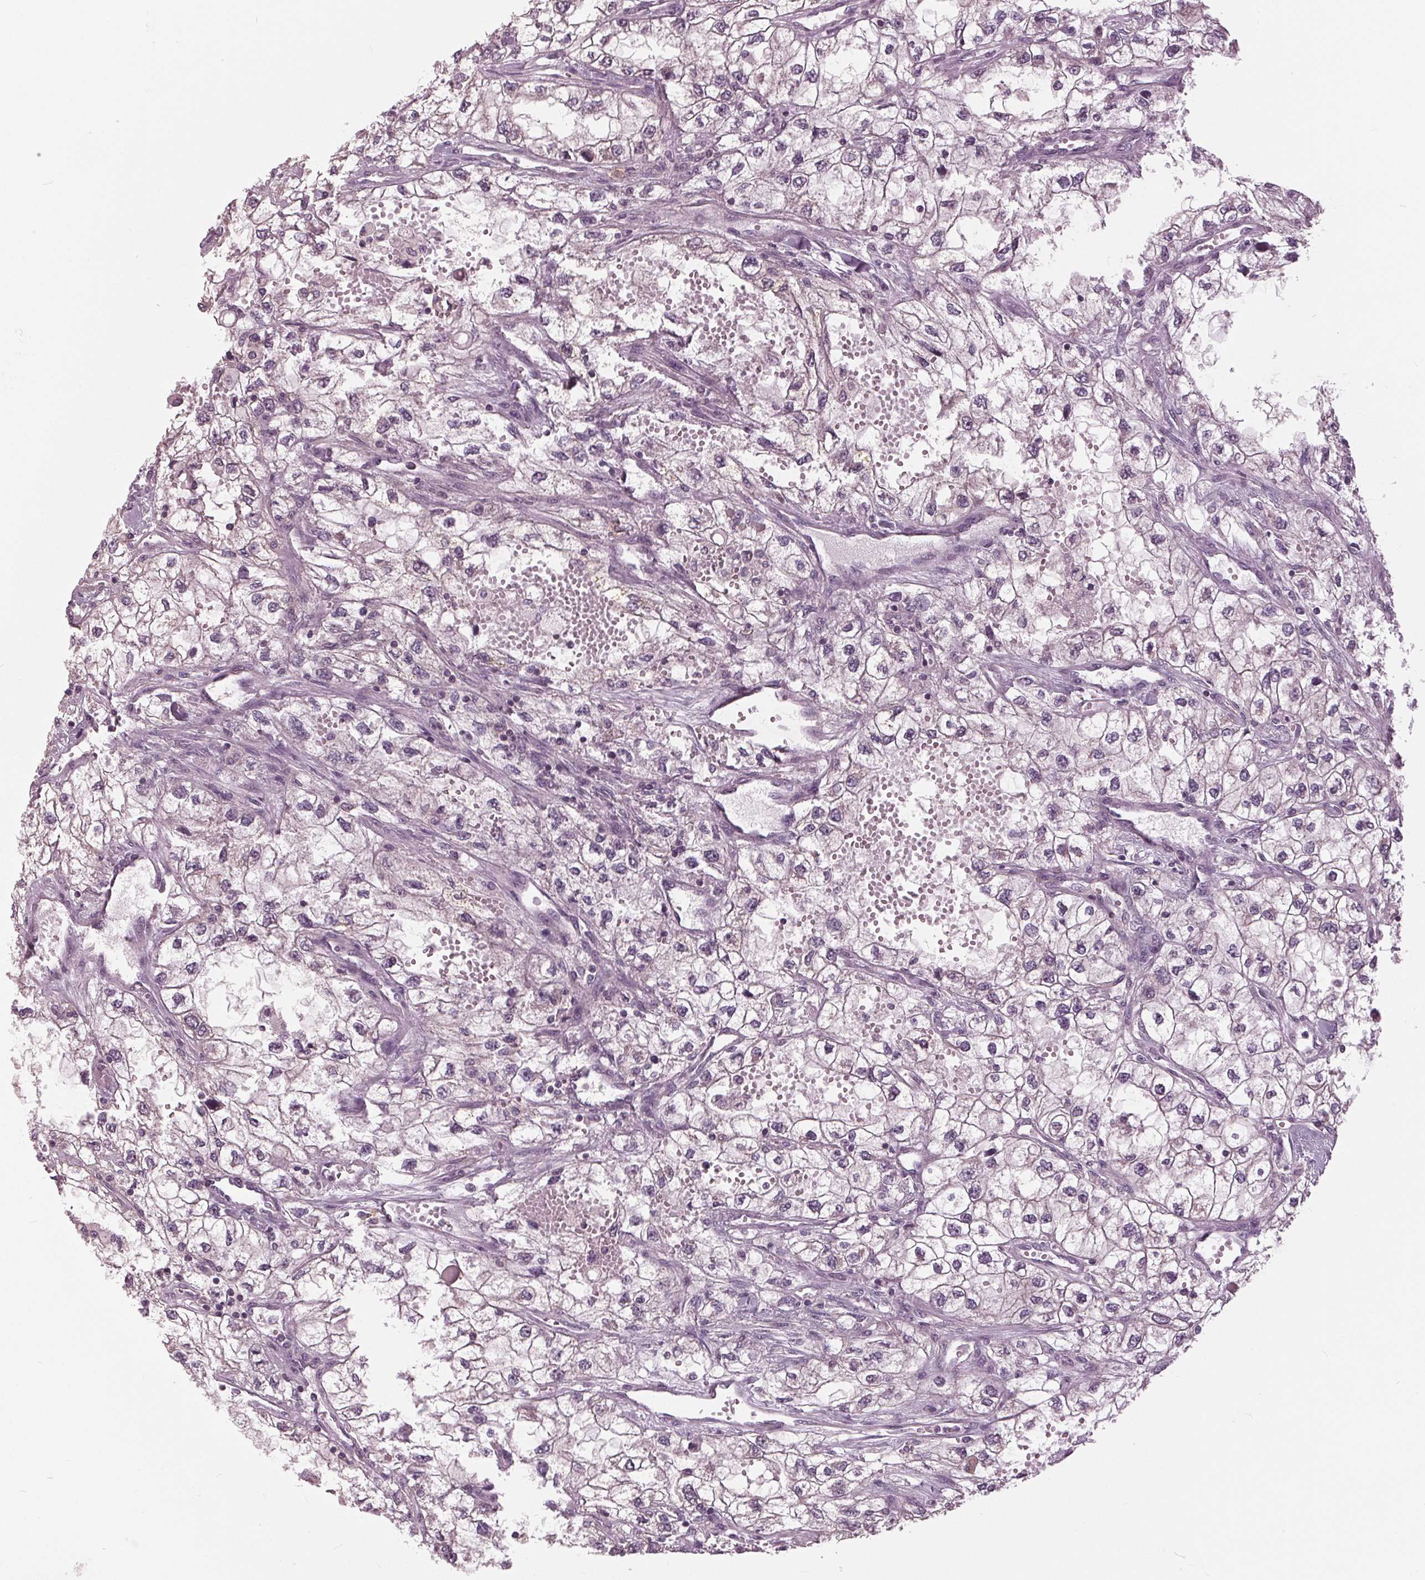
{"staining": {"intensity": "negative", "quantity": "none", "location": "none"}, "tissue": "renal cancer", "cell_type": "Tumor cells", "image_type": "cancer", "snomed": [{"axis": "morphology", "description": "Adenocarcinoma, NOS"}, {"axis": "topography", "description": "Kidney"}], "caption": "IHC image of renal cancer (adenocarcinoma) stained for a protein (brown), which exhibits no expression in tumor cells.", "gene": "SIGLEC6", "patient": {"sex": "male", "age": 59}}